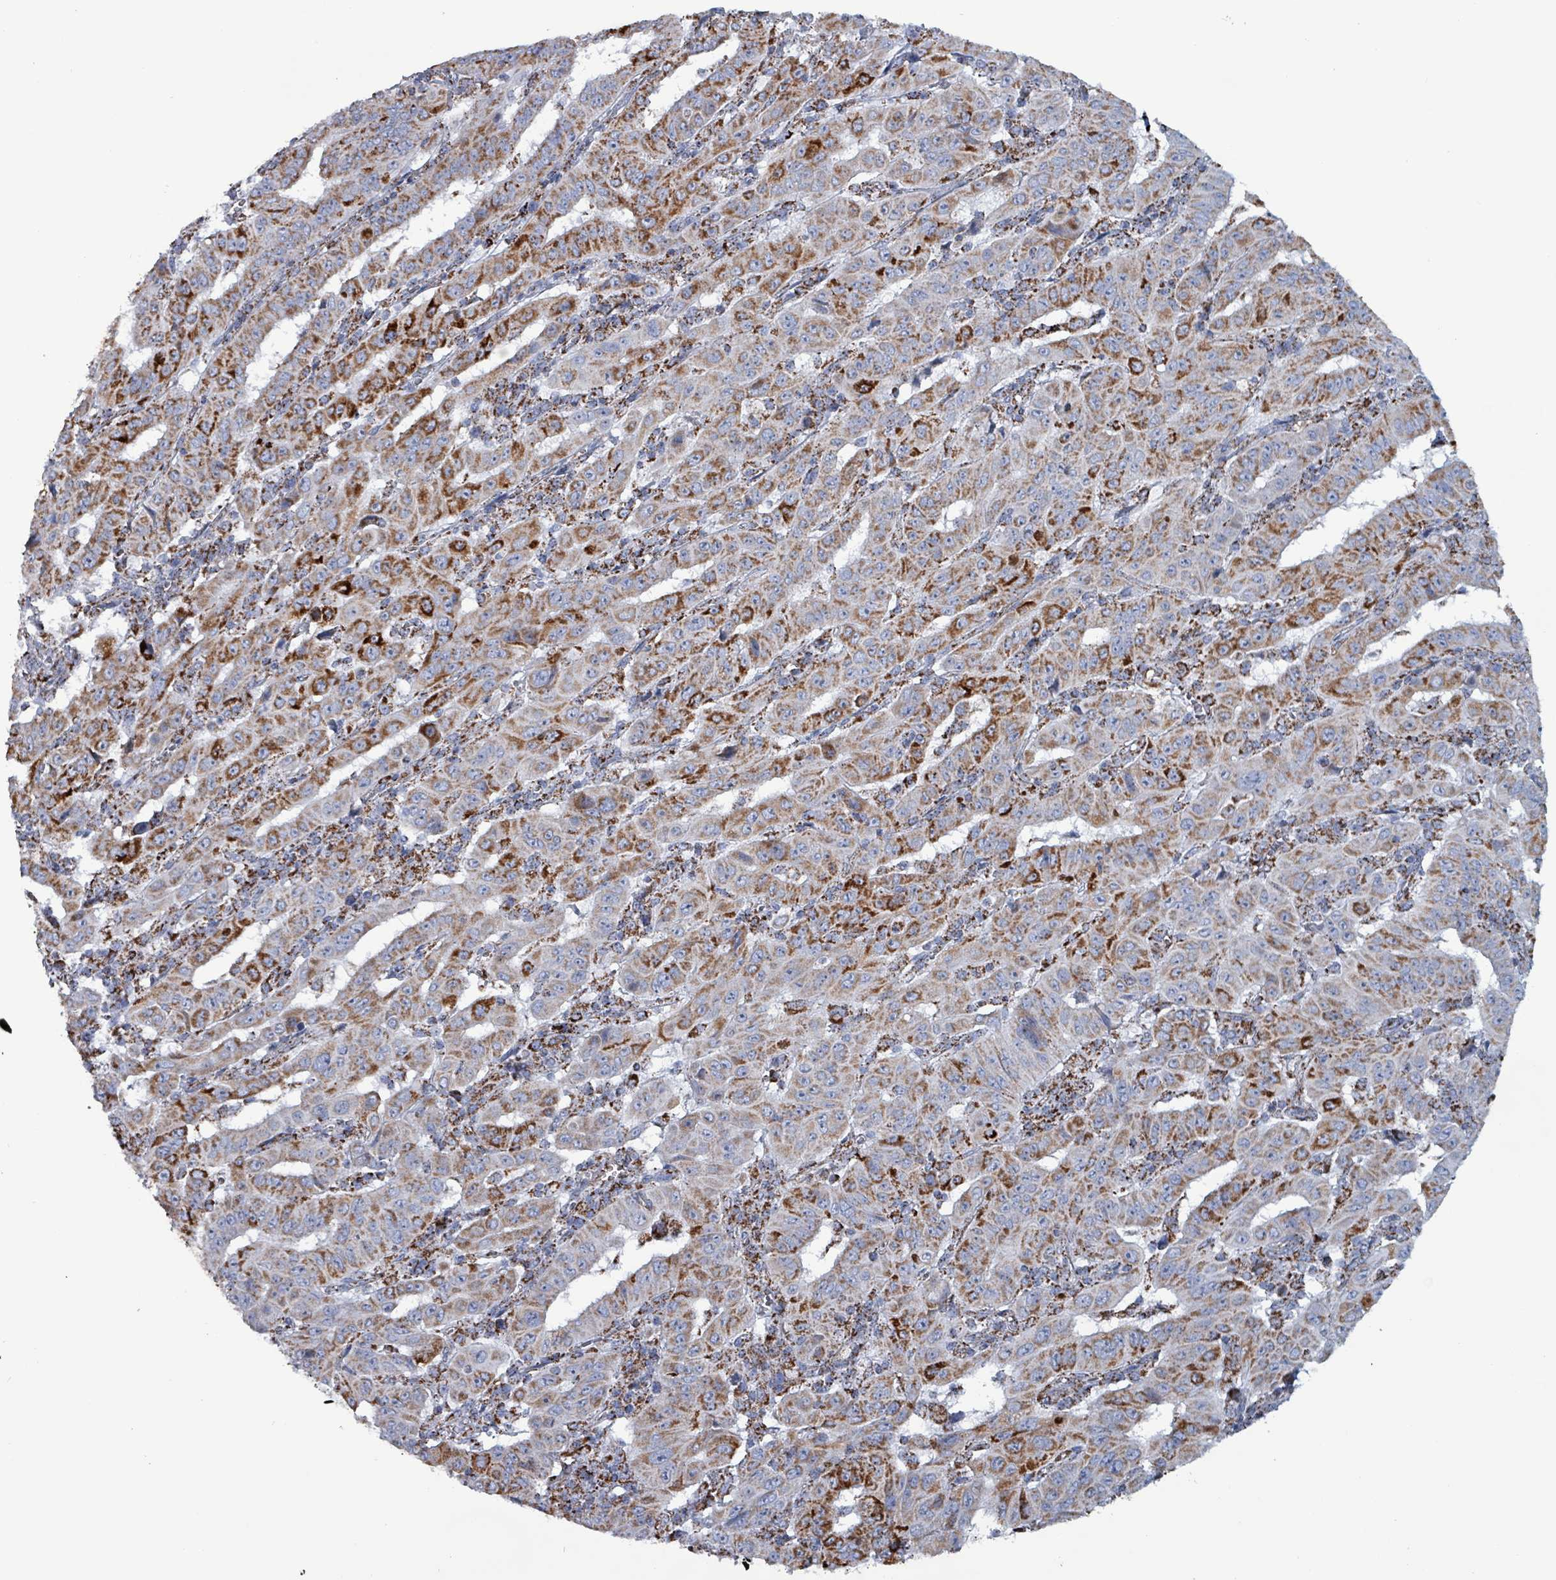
{"staining": {"intensity": "moderate", "quantity": ">75%", "location": "cytoplasmic/membranous"}, "tissue": "pancreatic cancer", "cell_type": "Tumor cells", "image_type": "cancer", "snomed": [{"axis": "morphology", "description": "Adenocarcinoma, NOS"}, {"axis": "topography", "description": "Pancreas"}], "caption": "IHC photomicrograph of human pancreatic adenocarcinoma stained for a protein (brown), which exhibits medium levels of moderate cytoplasmic/membranous staining in about >75% of tumor cells.", "gene": "IDH3B", "patient": {"sex": "male", "age": 63}}